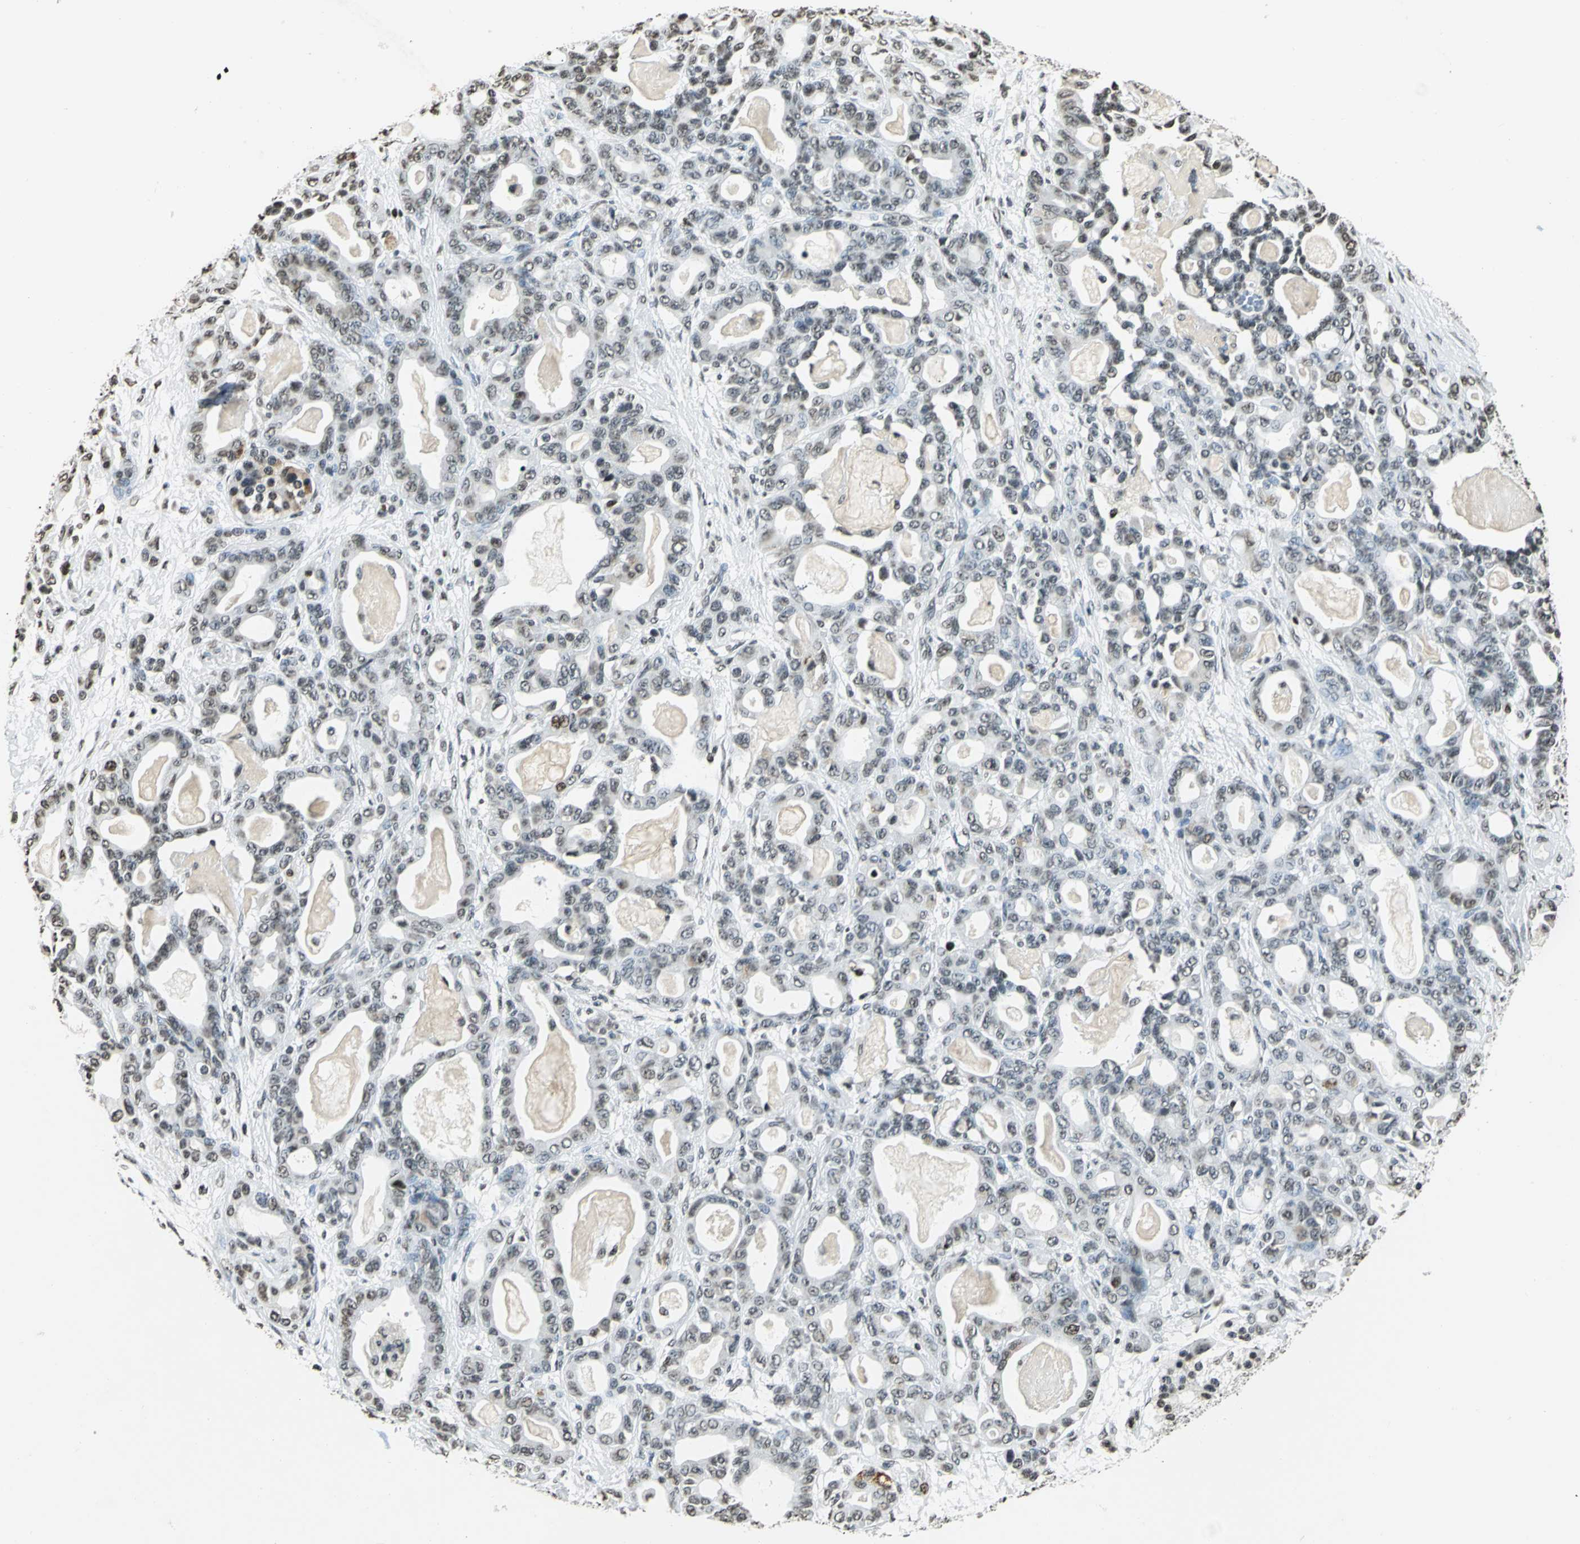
{"staining": {"intensity": "weak", "quantity": "25%-75%", "location": "nuclear"}, "tissue": "pancreatic cancer", "cell_type": "Tumor cells", "image_type": "cancer", "snomed": [{"axis": "morphology", "description": "Adenocarcinoma, NOS"}, {"axis": "topography", "description": "Pancreas"}], "caption": "Immunohistochemical staining of human pancreatic cancer exhibits low levels of weak nuclear expression in about 25%-75% of tumor cells.", "gene": "MCM4", "patient": {"sex": "male", "age": 63}}